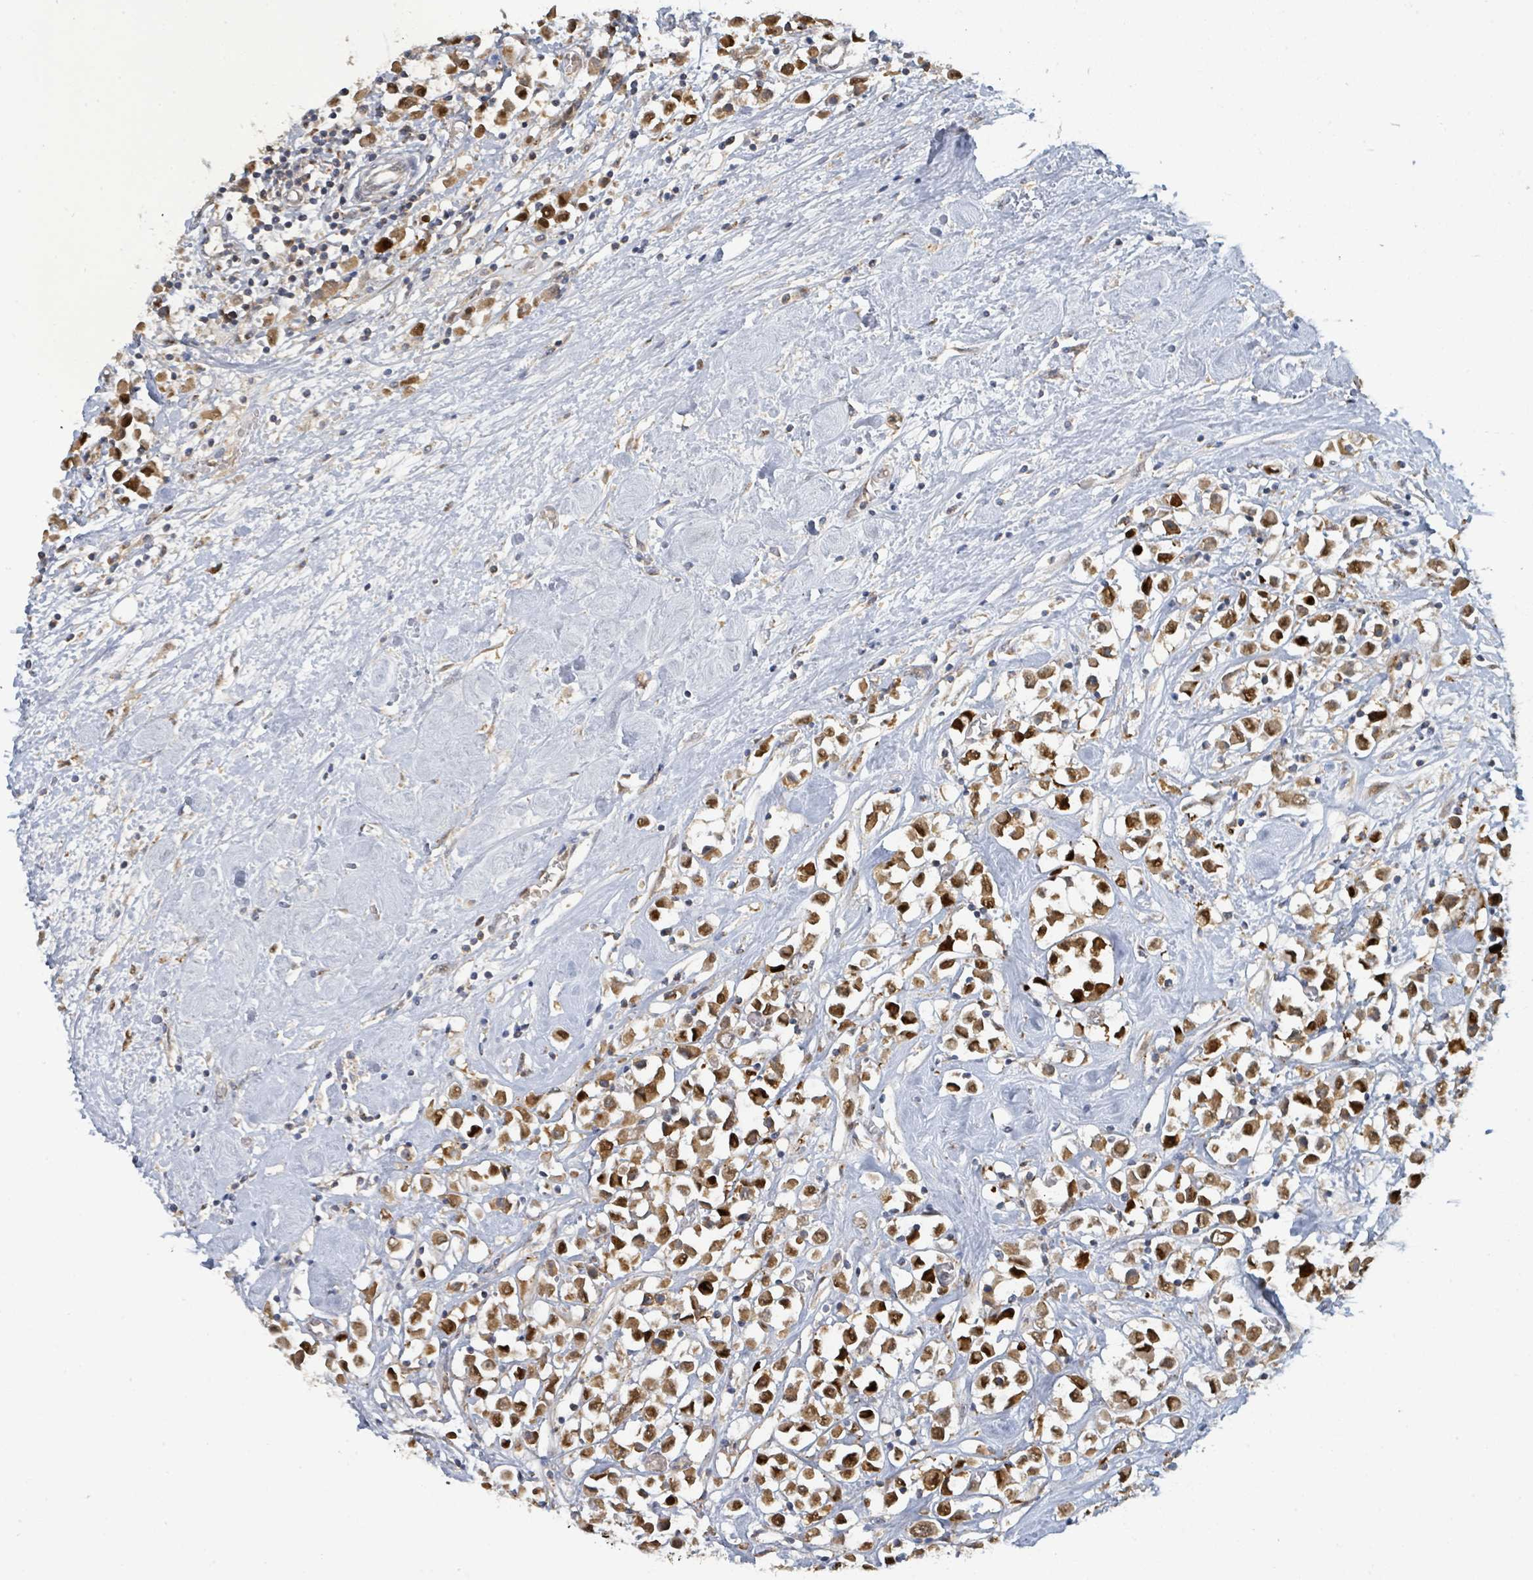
{"staining": {"intensity": "moderate", "quantity": ">75%", "location": "cytoplasmic/membranous,nuclear"}, "tissue": "breast cancer", "cell_type": "Tumor cells", "image_type": "cancer", "snomed": [{"axis": "morphology", "description": "Duct carcinoma"}, {"axis": "topography", "description": "Breast"}], "caption": "Breast cancer stained for a protein (brown) reveals moderate cytoplasmic/membranous and nuclear positive staining in approximately >75% of tumor cells.", "gene": "PSMB7", "patient": {"sex": "female", "age": 61}}